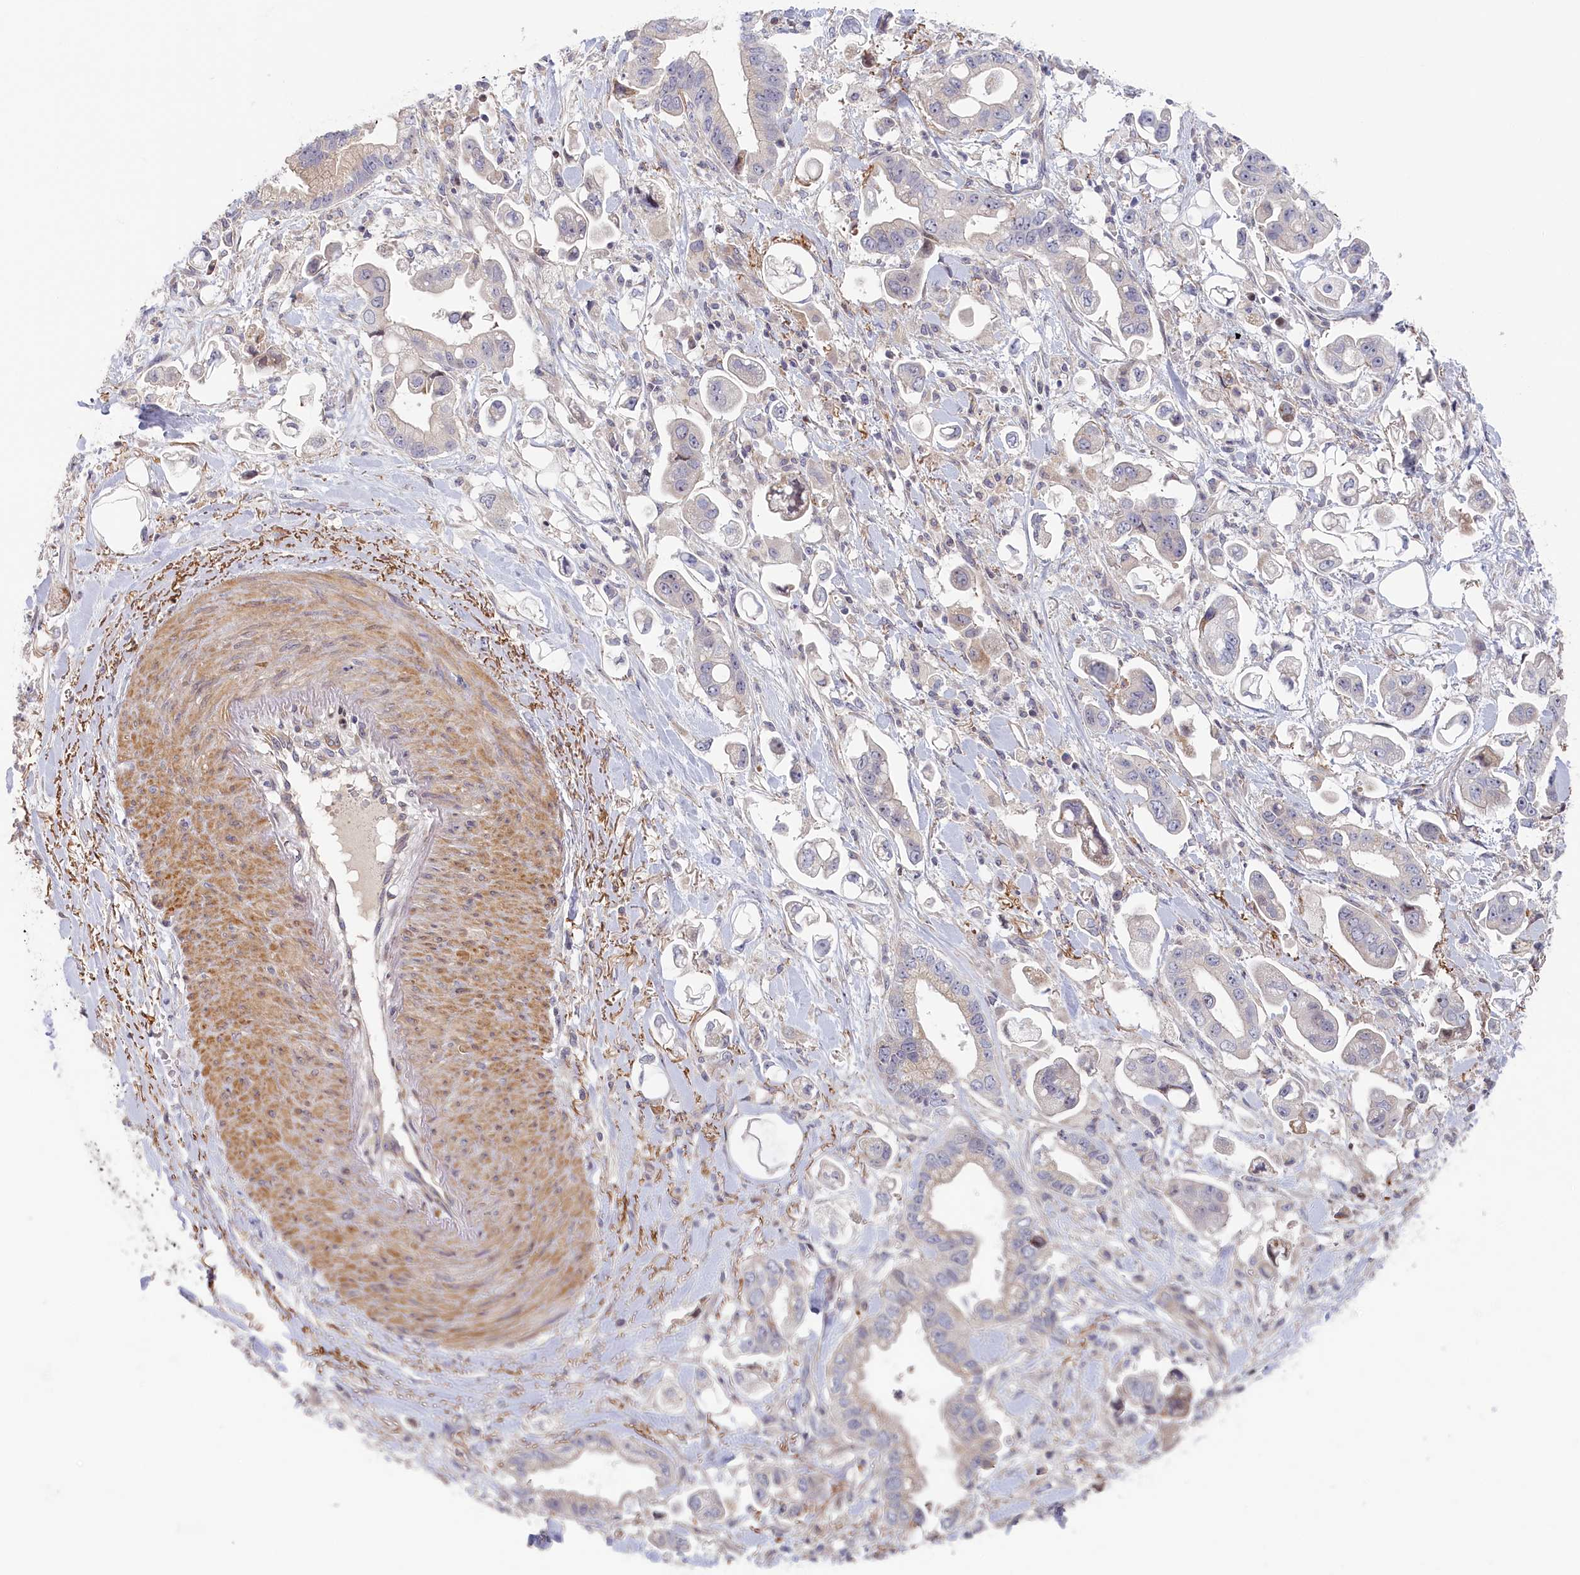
{"staining": {"intensity": "negative", "quantity": "none", "location": "none"}, "tissue": "stomach cancer", "cell_type": "Tumor cells", "image_type": "cancer", "snomed": [{"axis": "morphology", "description": "Adenocarcinoma, NOS"}, {"axis": "topography", "description": "Stomach"}], "caption": "Tumor cells show no significant protein positivity in adenocarcinoma (stomach).", "gene": "INTS4", "patient": {"sex": "male", "age": 62}}